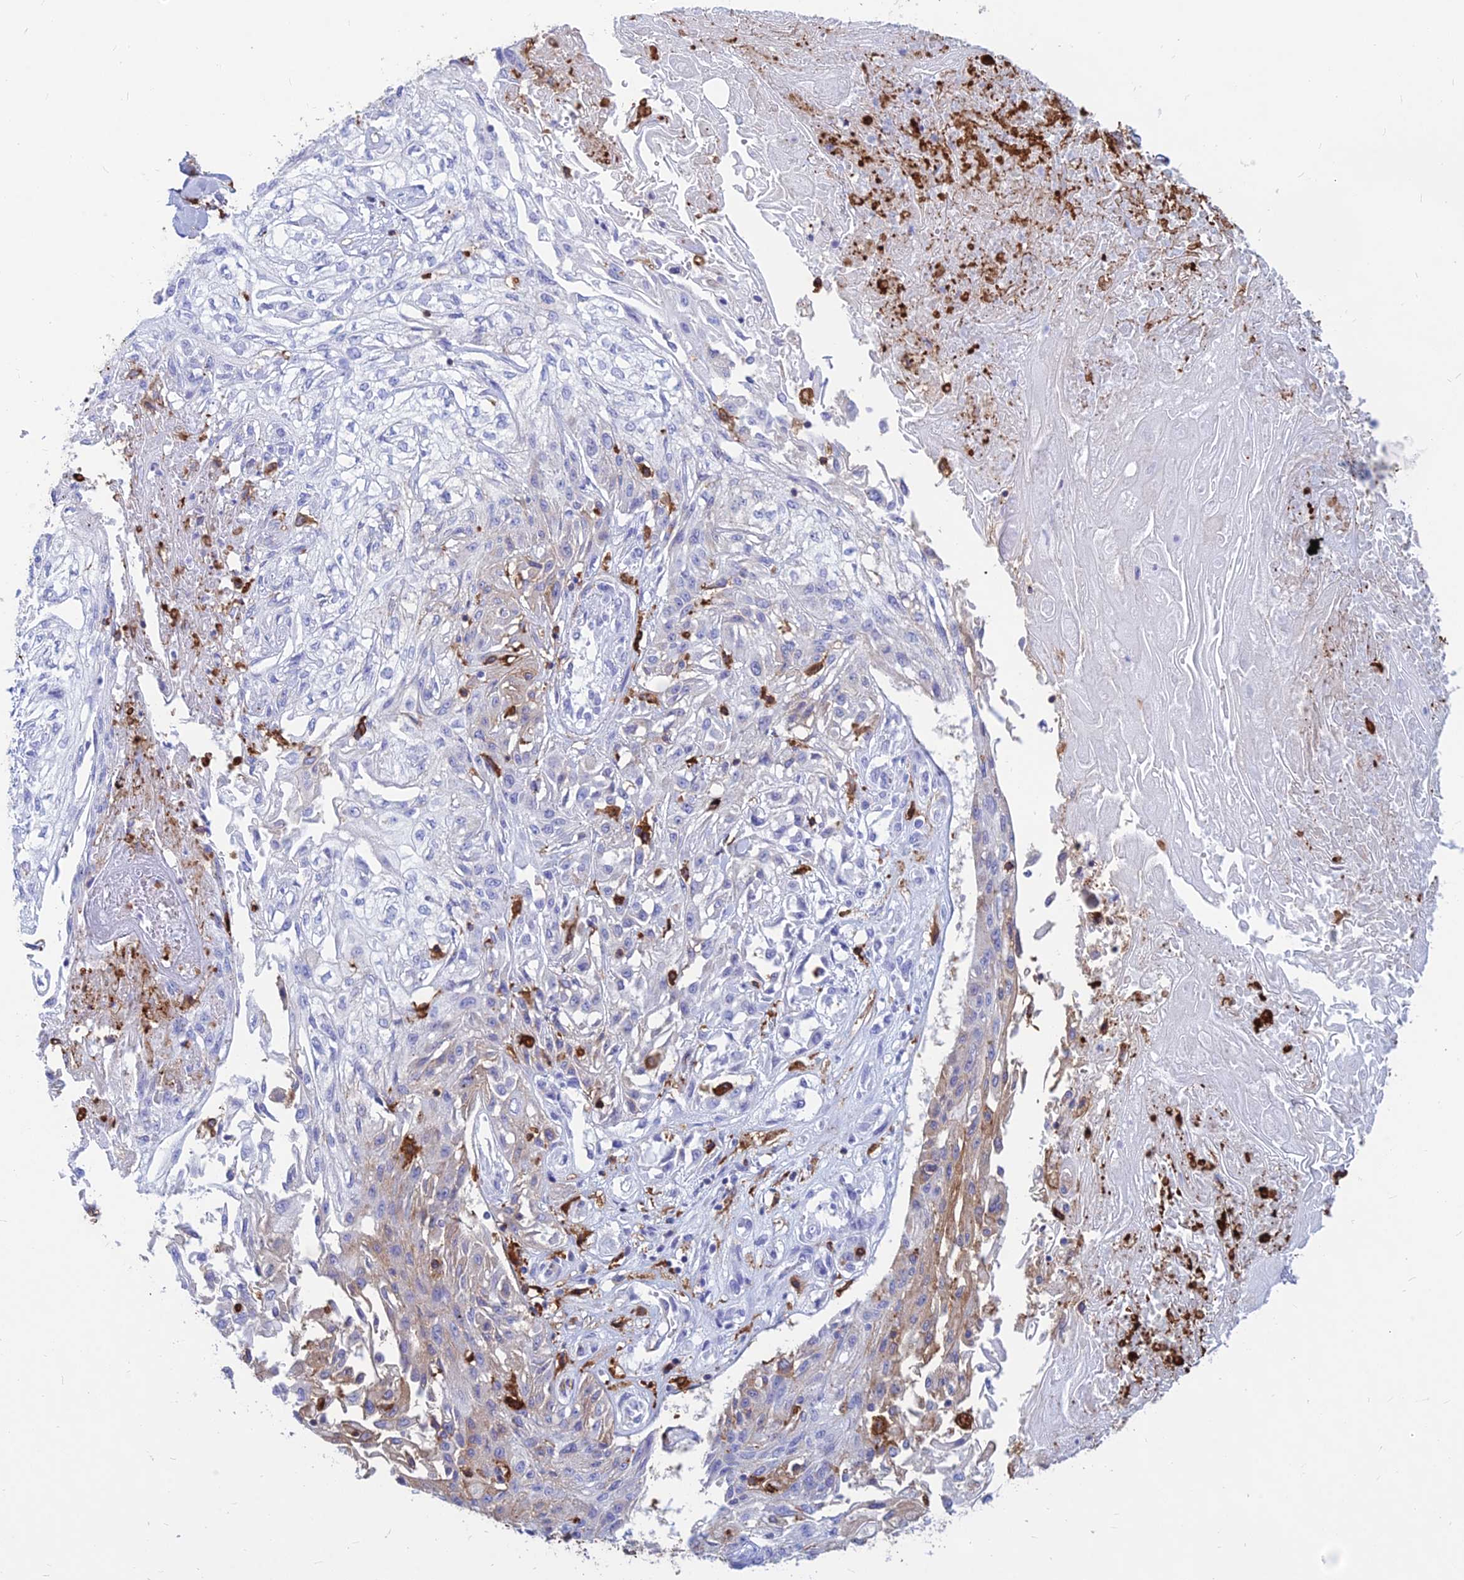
{"staining": {"intensity": "negative", "quantity": "none", "location": "none"}, "tissue": "skin cancer", "cell_type": "Tumor cells", "image_type": "cancer", "snomed": [{"axis": "morphology", "description": "Squamous cell carcinoma, NOS"}, {"axis": "morphology", "description": "Squamous cell carcinoma, metastatic, NOS"}, {"axis": "topography", "description": "Skin"}, {"axis": "topography", "description": "Lymph node"}], "caption": "This is a photomicrograph of immunohistochemistry (IHC) staining of skin cancer (squamous cell carcinoma), which shows no positivity in tumor cells.", "gene": "HLA-DRB1", "patient": {"sex": "male", "age": 75}}